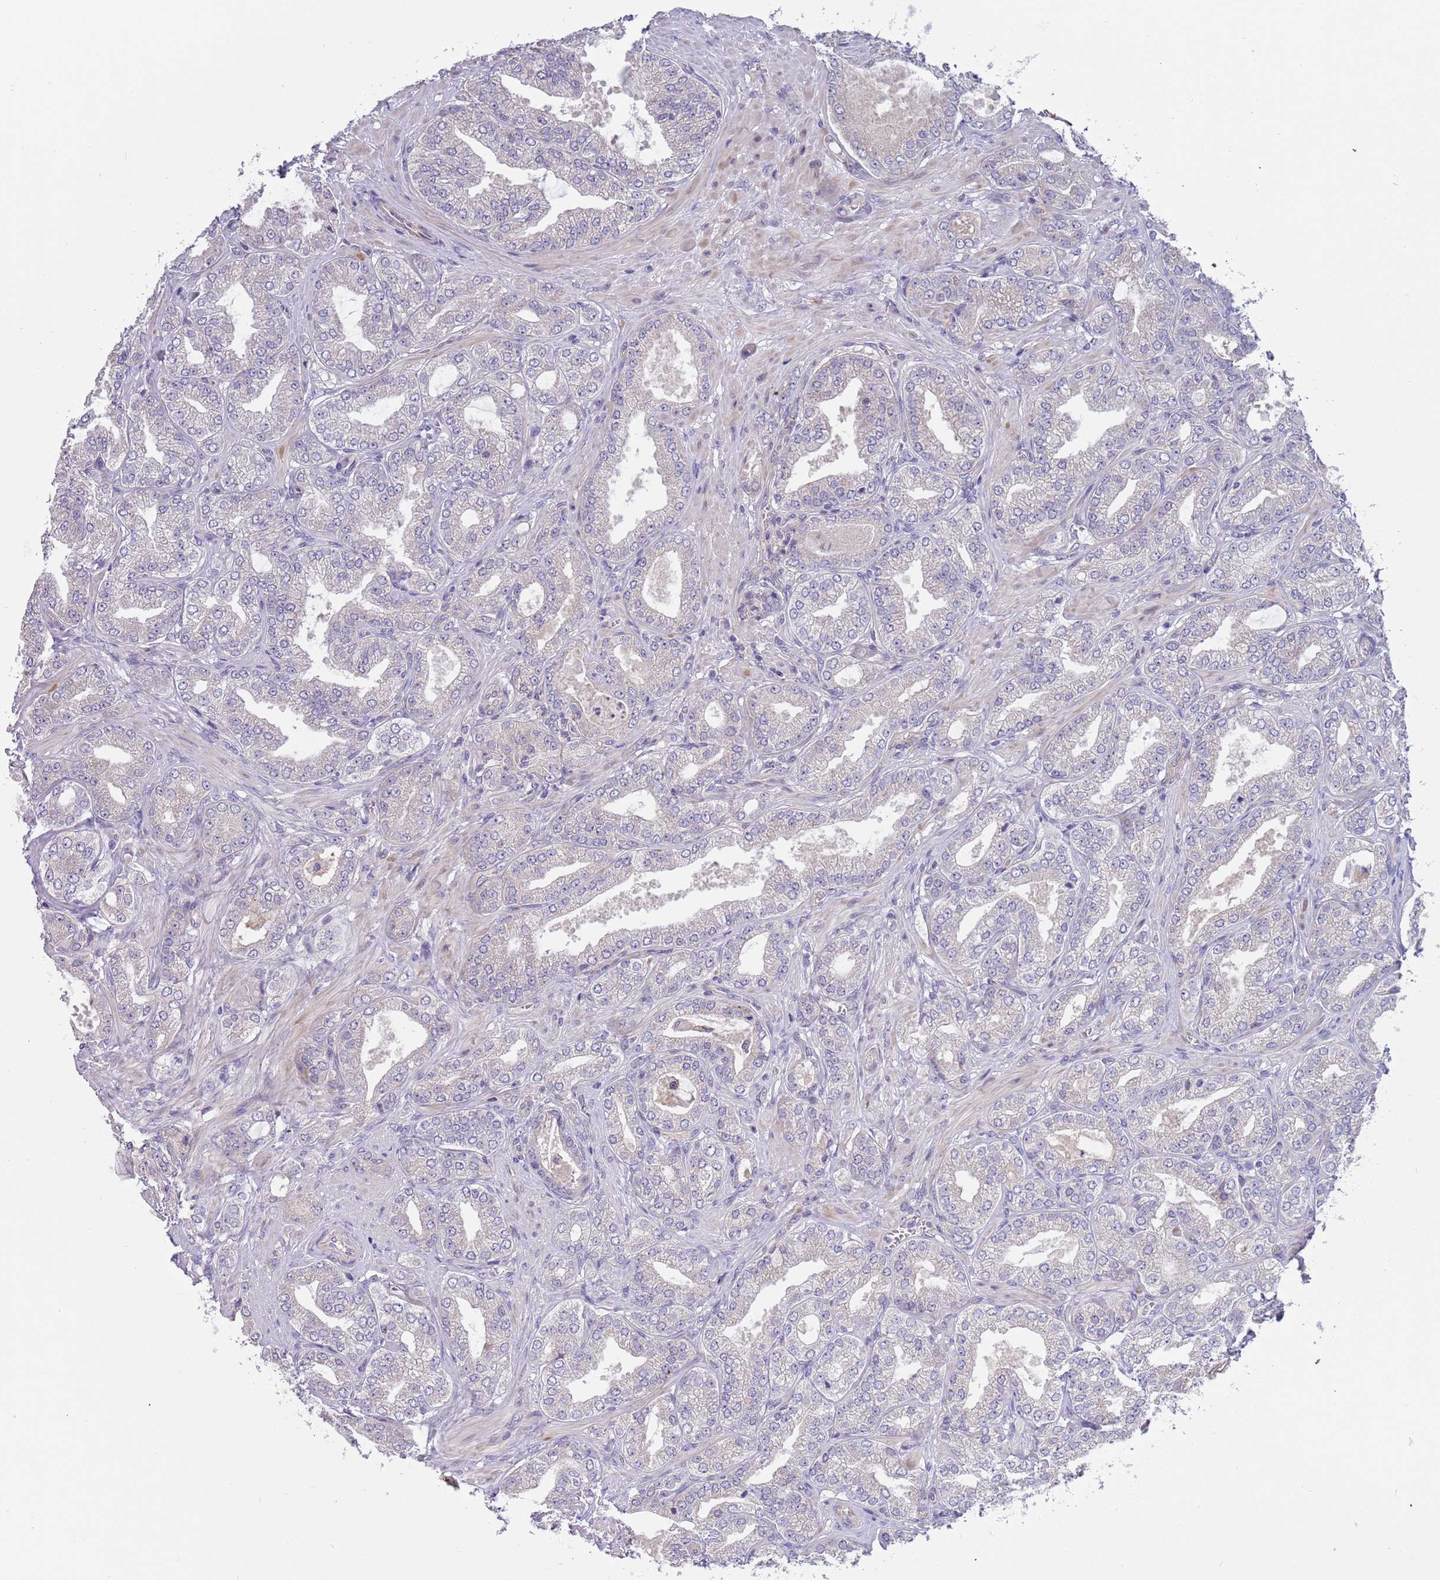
{"staining": {"intensity": "negative", "quantity": "none", "location": "none"}, "tissue": "prostate cancer", "cell_type": "Tumor cells", "image_type": "cancer", "snomed": [{"axis": "morphology", "description": "Adenocarcinoma, Low grade"}, {"axis": "topography", "description": "Prostate"}], "caption": "High power microscopy micrograph of an immunohistochemistry (IHC) micrograph of adenocarcinoma (low-grade) (prostate), revealing no significant staining in tumor cells.", "gene": "CABYR", "patient": {"sex": "male", "age": 63}}